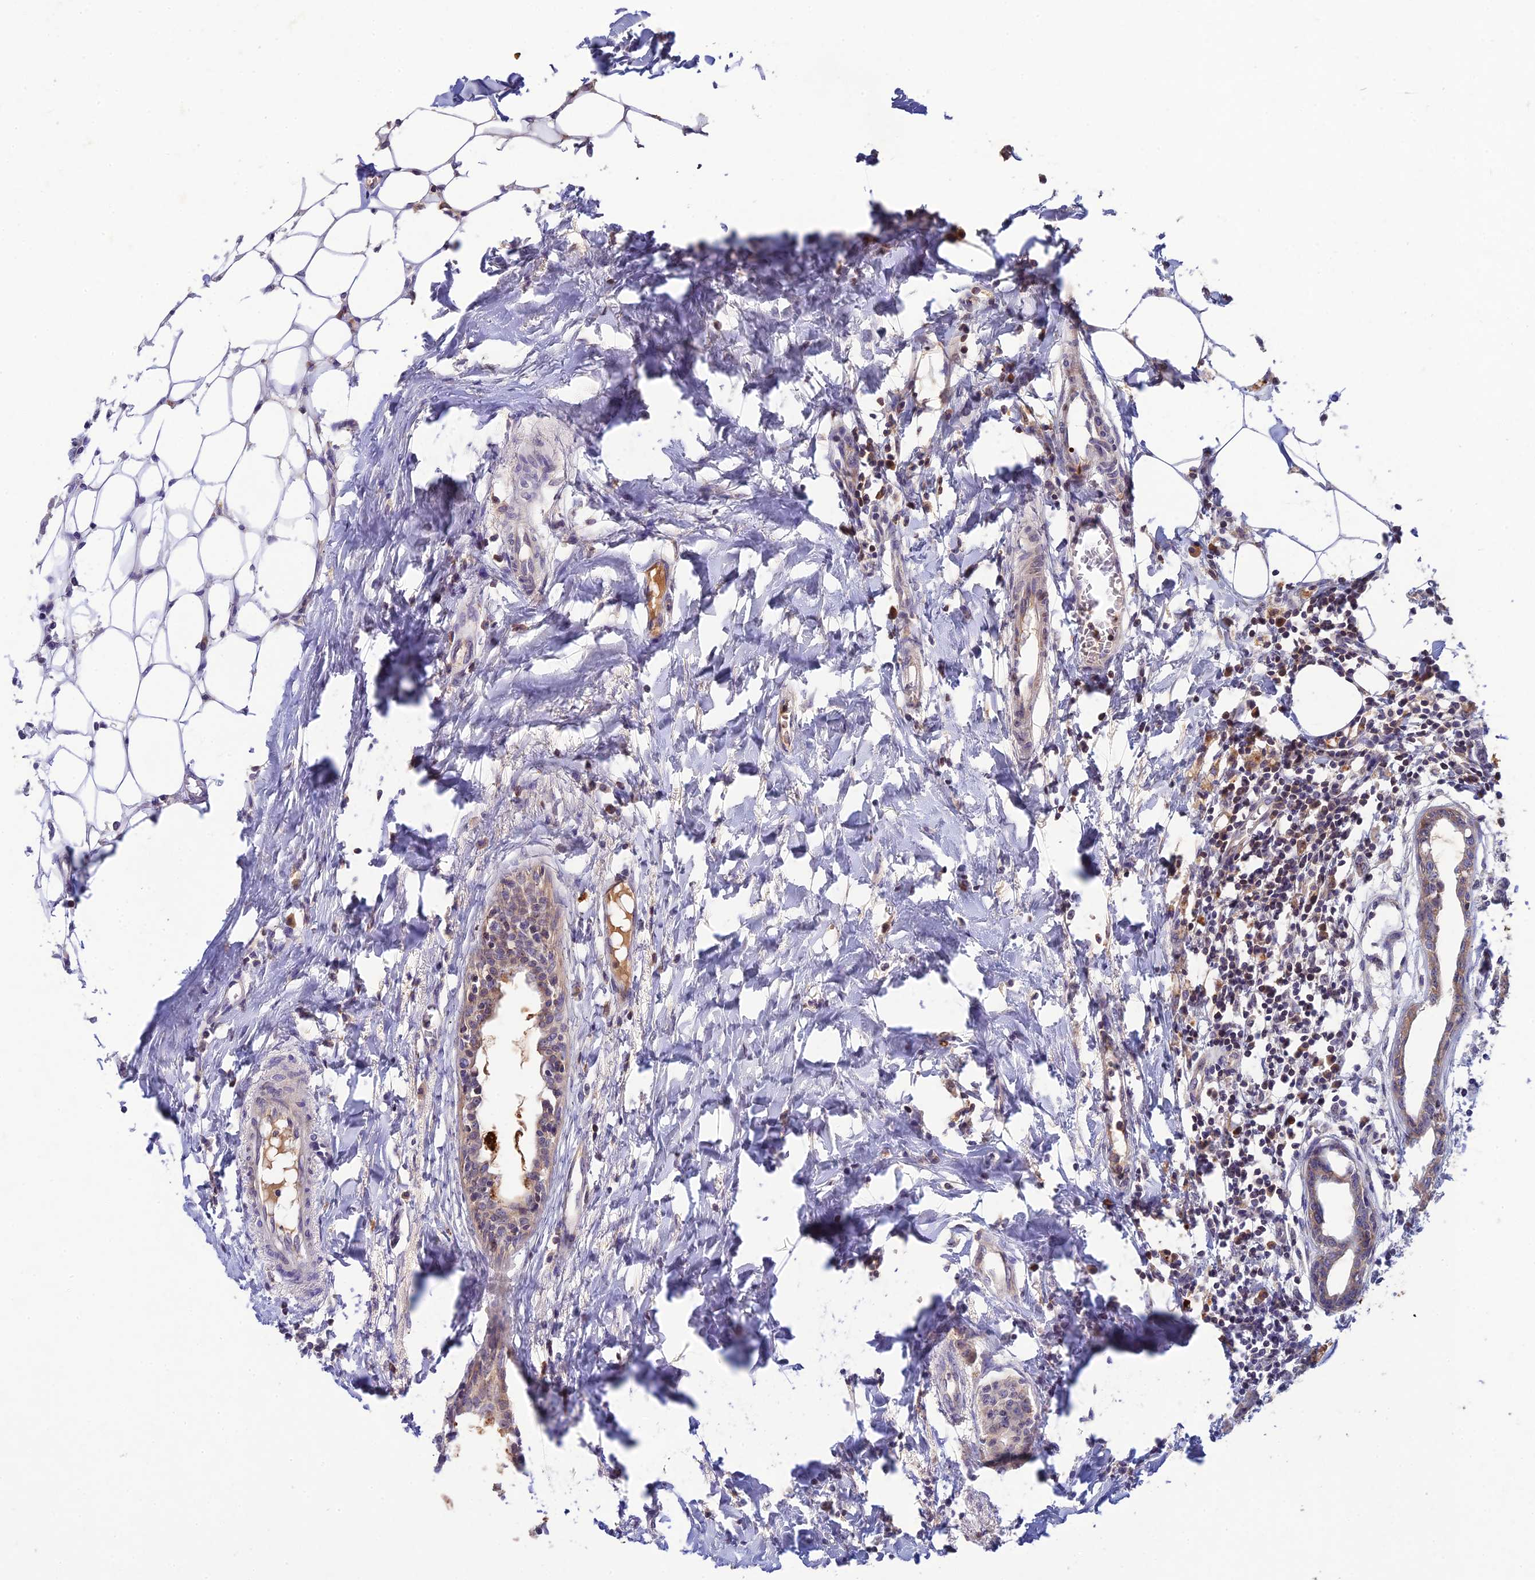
{"staining": {"intensity": "weak", "quantity": "<25%", "location": "cytoplasmic/membranous"}, "tissue": "breast cancer", "cell_type": "Tumor cells", "image_type": "cancer", "snomed": [{"axis": "morphology", "description": "Duct carcinoma"}, {"axis": "topography", "description": "Breast"}], "caption": "Intraductal carcinoma (breast) stained for a protein using immunohistochemistry (IHC) exhibits no expression tumor cells.", "gene": "CHST5", "patient": {"sex": "female", "age": 40}}